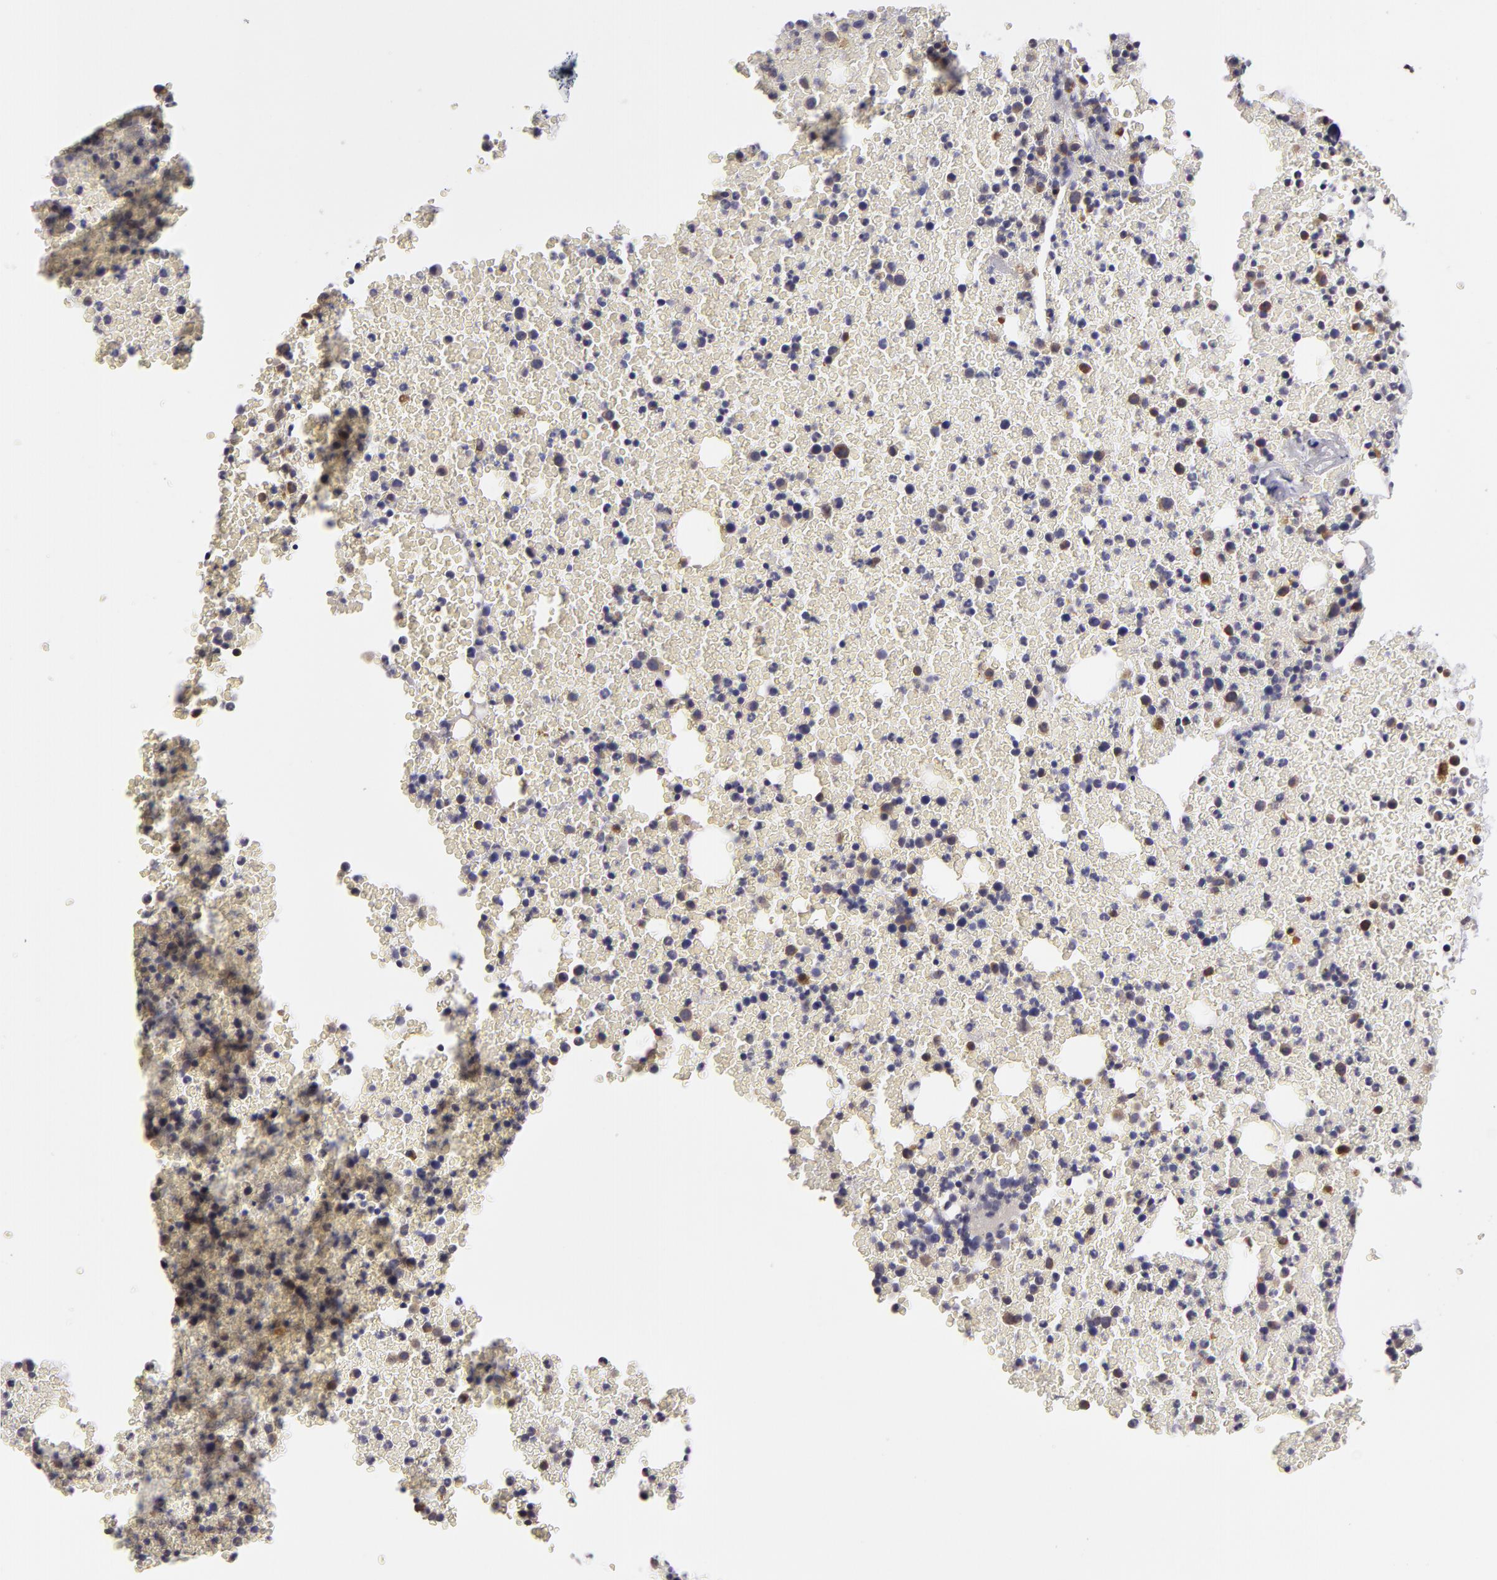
{"staining": {"intensity": "negative", "quantity": "none", "location": "none"}, "tissue": "bone marrow", "cell_type": "Hematopoietic cells", "image_type": "normal", "snomed": [{"axis": "morphology", "description": "Normal tissue, NOS"}, {"axis": "topography", "description": "Bone marrow"}], "caption": "Immunohistochemistry (IHC) of unremarkable bone marrow displays no positivity in hematopoietic cells.", "gene": "ZNF229", "patient": {"sex": "female", "age": 41}}